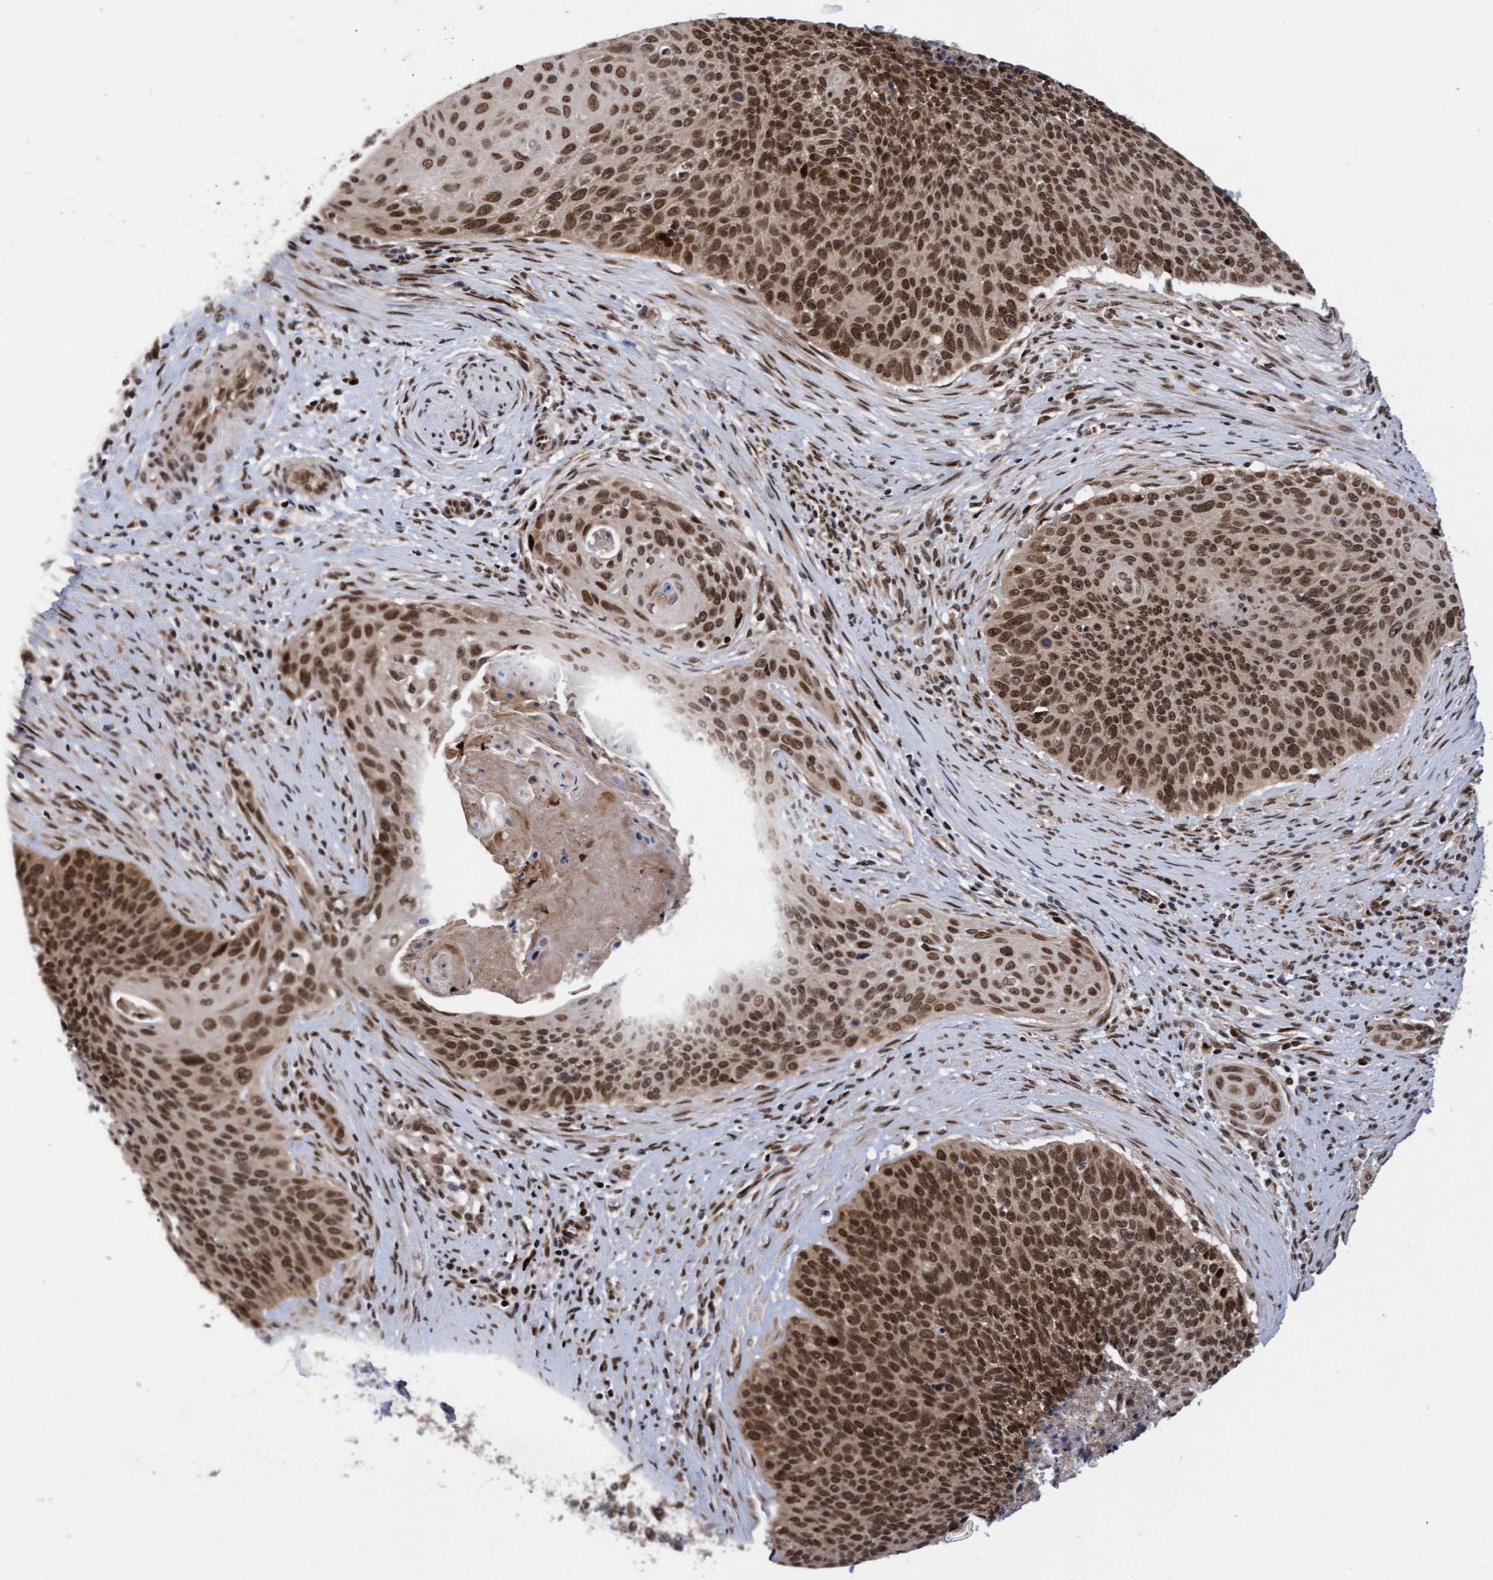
{"staining": {"intensity": "strong", "quantity": ">75%", "location": "cytoplasmic/membranous,nuclear"}, "tissue": "cervical cancer", "cell_type": "Tumor cells", "image_type": "cancer", "snomed": [{"axis": "morphology", "description": "Squamous cell carcinoma, NOS"}, {"axis": "topography", "description": "Cervix"}], "caption": "Immunohistochemical staining of cervical squamous cell carcinoma shows high levels of strong cytoplasmic/membranous and nuclear expression in about >75% of tumor cells. The staining is performed using DAB brown chromogen to label protein expression. The nuclei are counter-stained blue using hematoxylin.", "gene": "TANC2", "patient": {"sex": "female", "age": 55}}